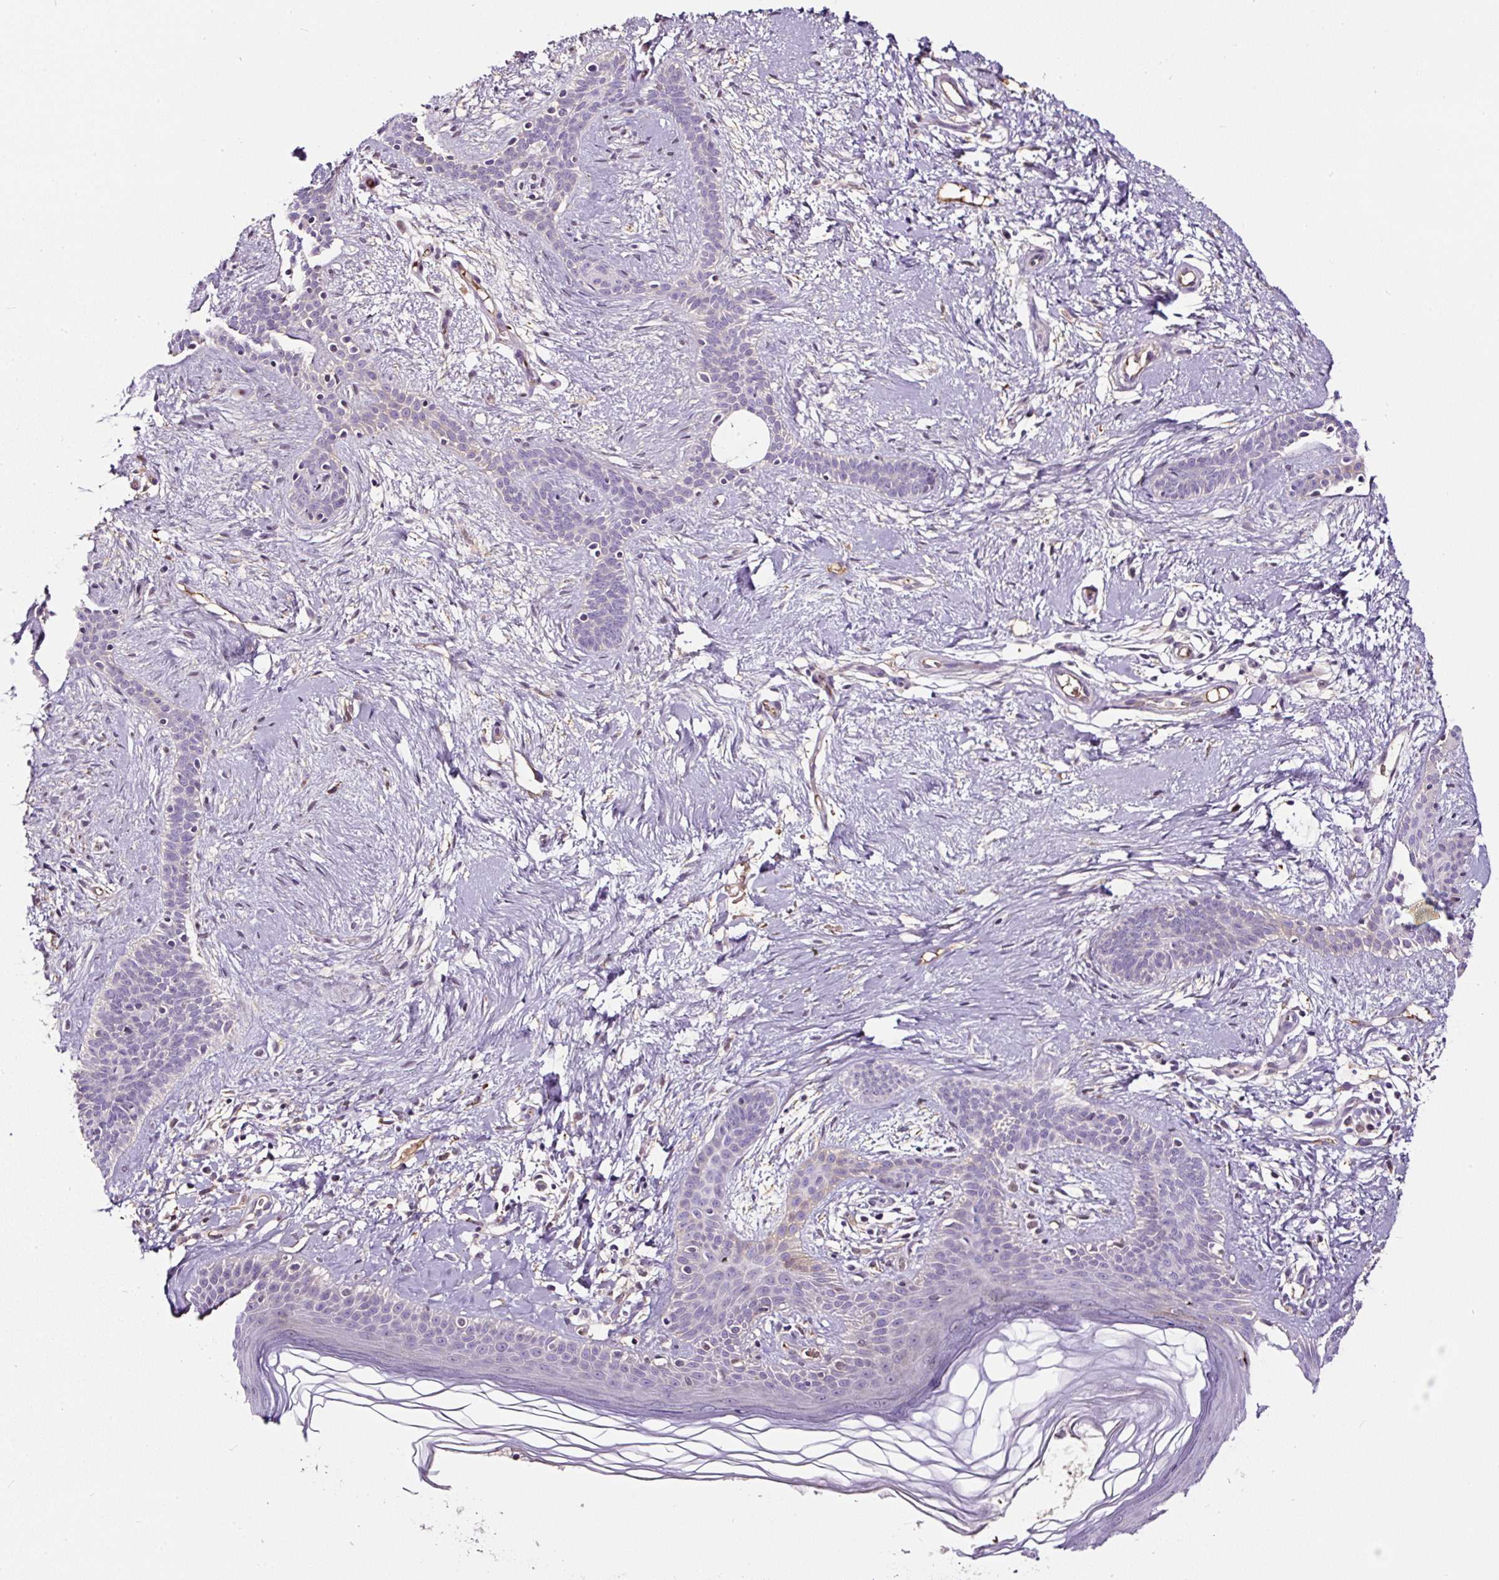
{"staining": {"intensity": "negative", "quantity": "none", "location": "none"}, "tissue": "skin cancer", "cell_type": "Tumor cells", "image_type": "cancer", "snomed": [{"axis": "morphology", "description": "Basal cell carcinoma"}, {"axis": "topography", "description": "Skin"}], "caption": "Protein analysis of skin cancer (basal cell carcinoma) reveals no significant expression in tumor cells.", "gene": "LRRC24", "patient": {"sex": "male", "age": 78}}